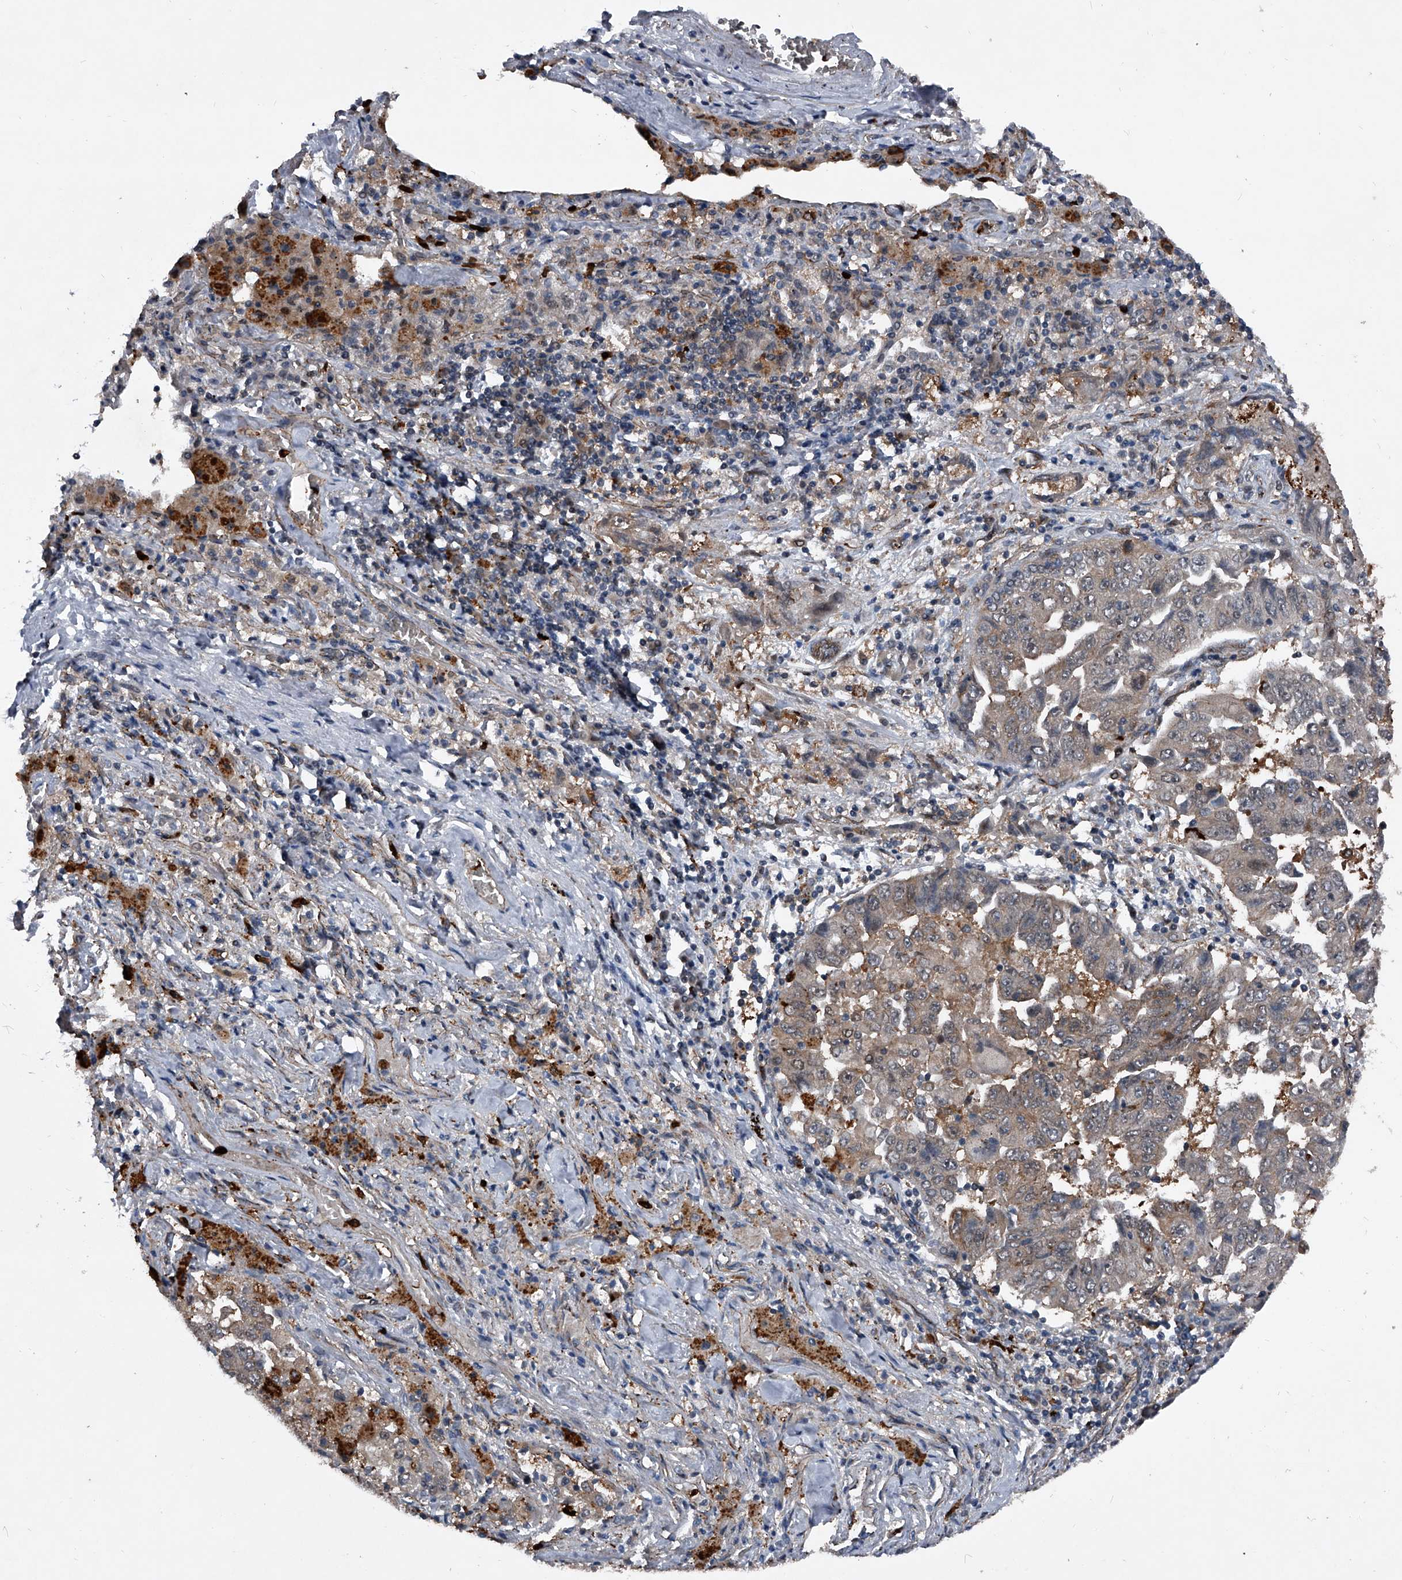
{"staining": {"intensity": "weak", "quantity": "25%-75%", "location": "cytoplasmic/membranous"}, "tissue": "lung cancer", "cell_type": "Tumor cells", "image_type": "cancer", "snomed": [{"axis": "morphology", "description": "Adenocarcinoma, NOS"}, {"axis": "topography", "description": "Lung"}], "caption": "This histopathology image demonstrates immunohistochemistry (IHC) staining of human lung adenocarcinoma, with low weak cytoplasmic/membranous positivity in approximately 25%-75% of tumor cells.", "gene": "MAPKAP1", "patient": {"sex": "female", "age": 51}}